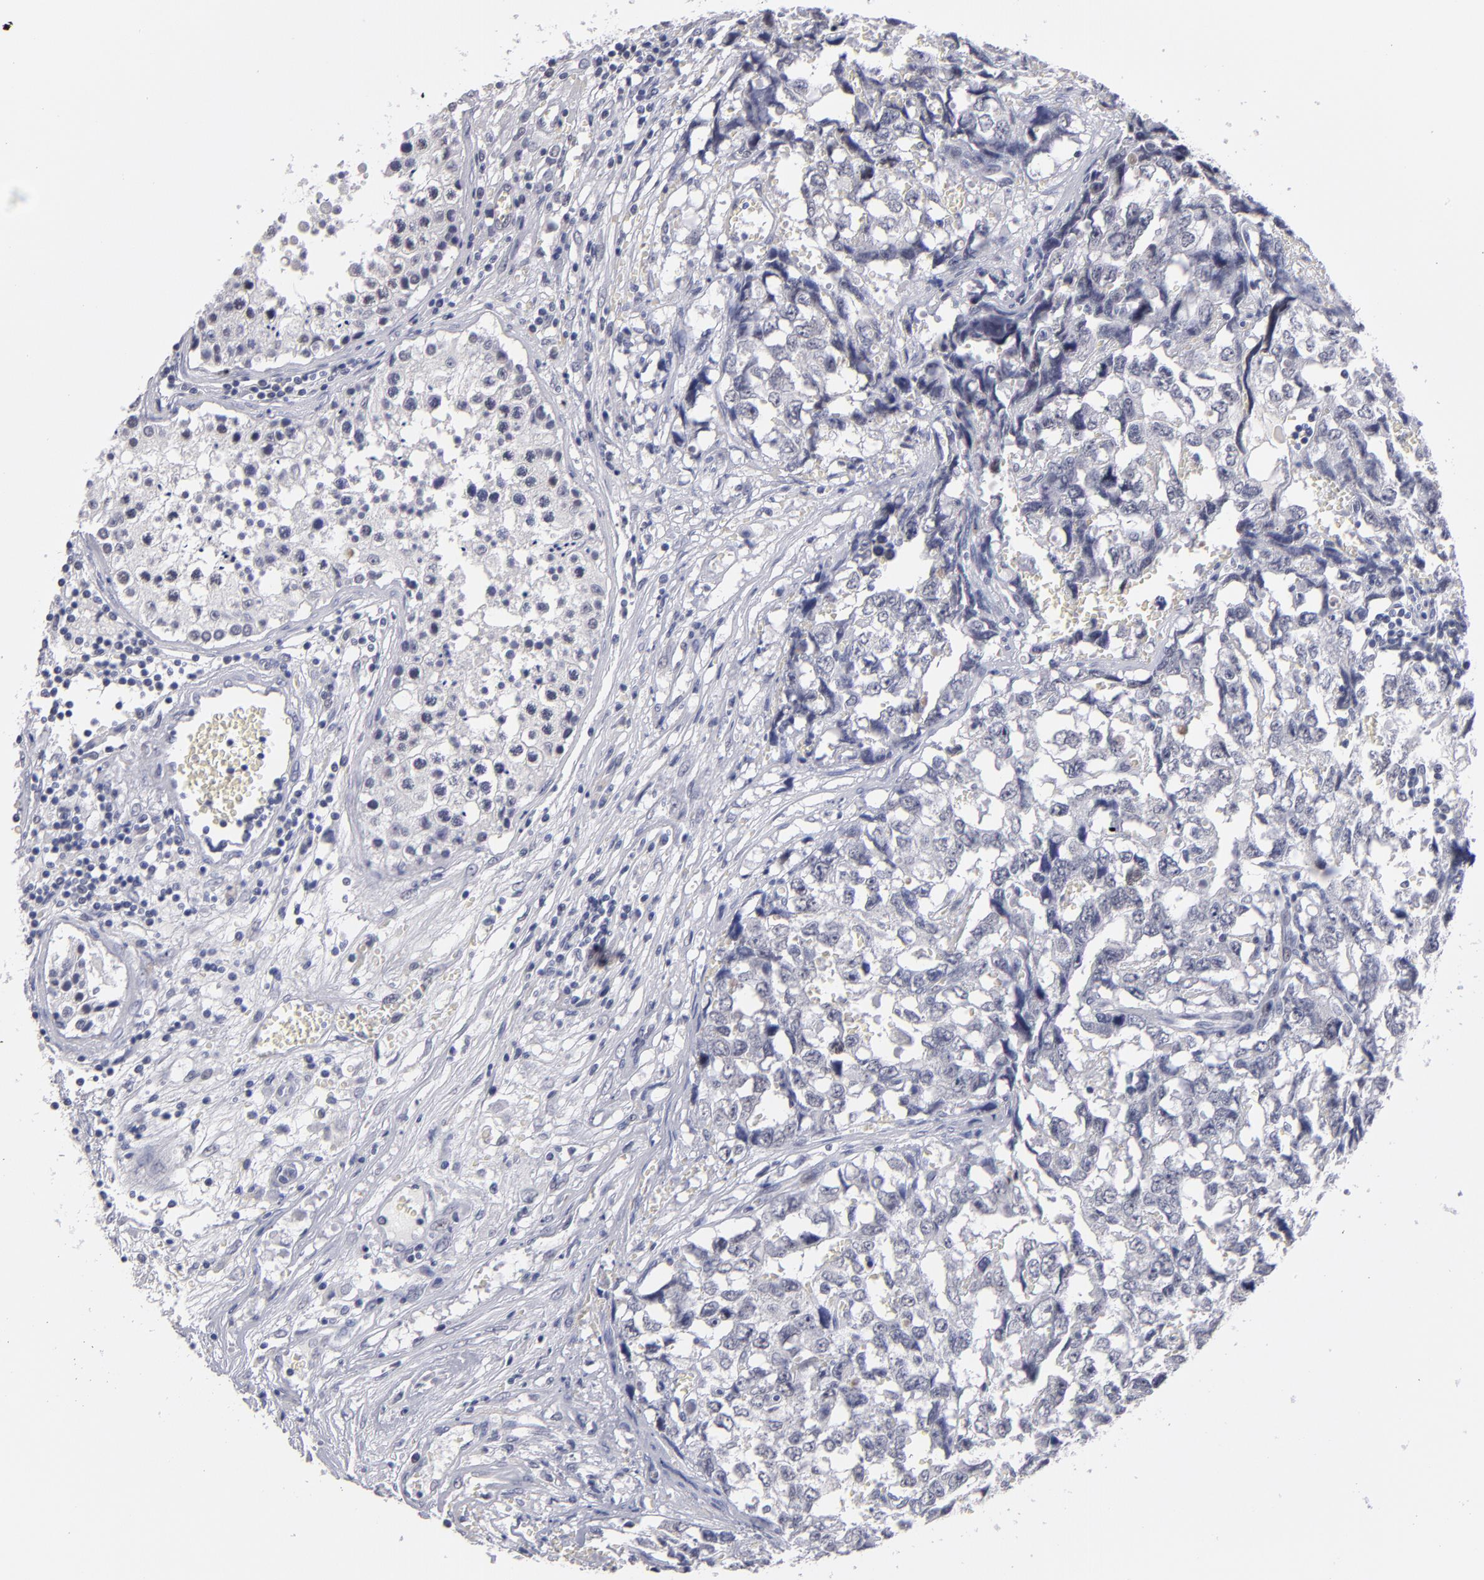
{"staining": {"intensity": "negative", "quantity": "none", "location": "none"}, "tissue": "testis cancer", "cell_type": "Tumor cells", "image_type": "cancer", "snomed": [{"axis": "morphology", "description": "Carcinoma, Embryonal, NOS"}, {"axis": "topography", "description": "Testis"}], "caption": "Immunohistochemistry (IHC) of human embryonal carcinoma (testis) displays no expression in tumor cells.", "gene": "TEX11", "patient": {"sex": "male", "age": 31}}